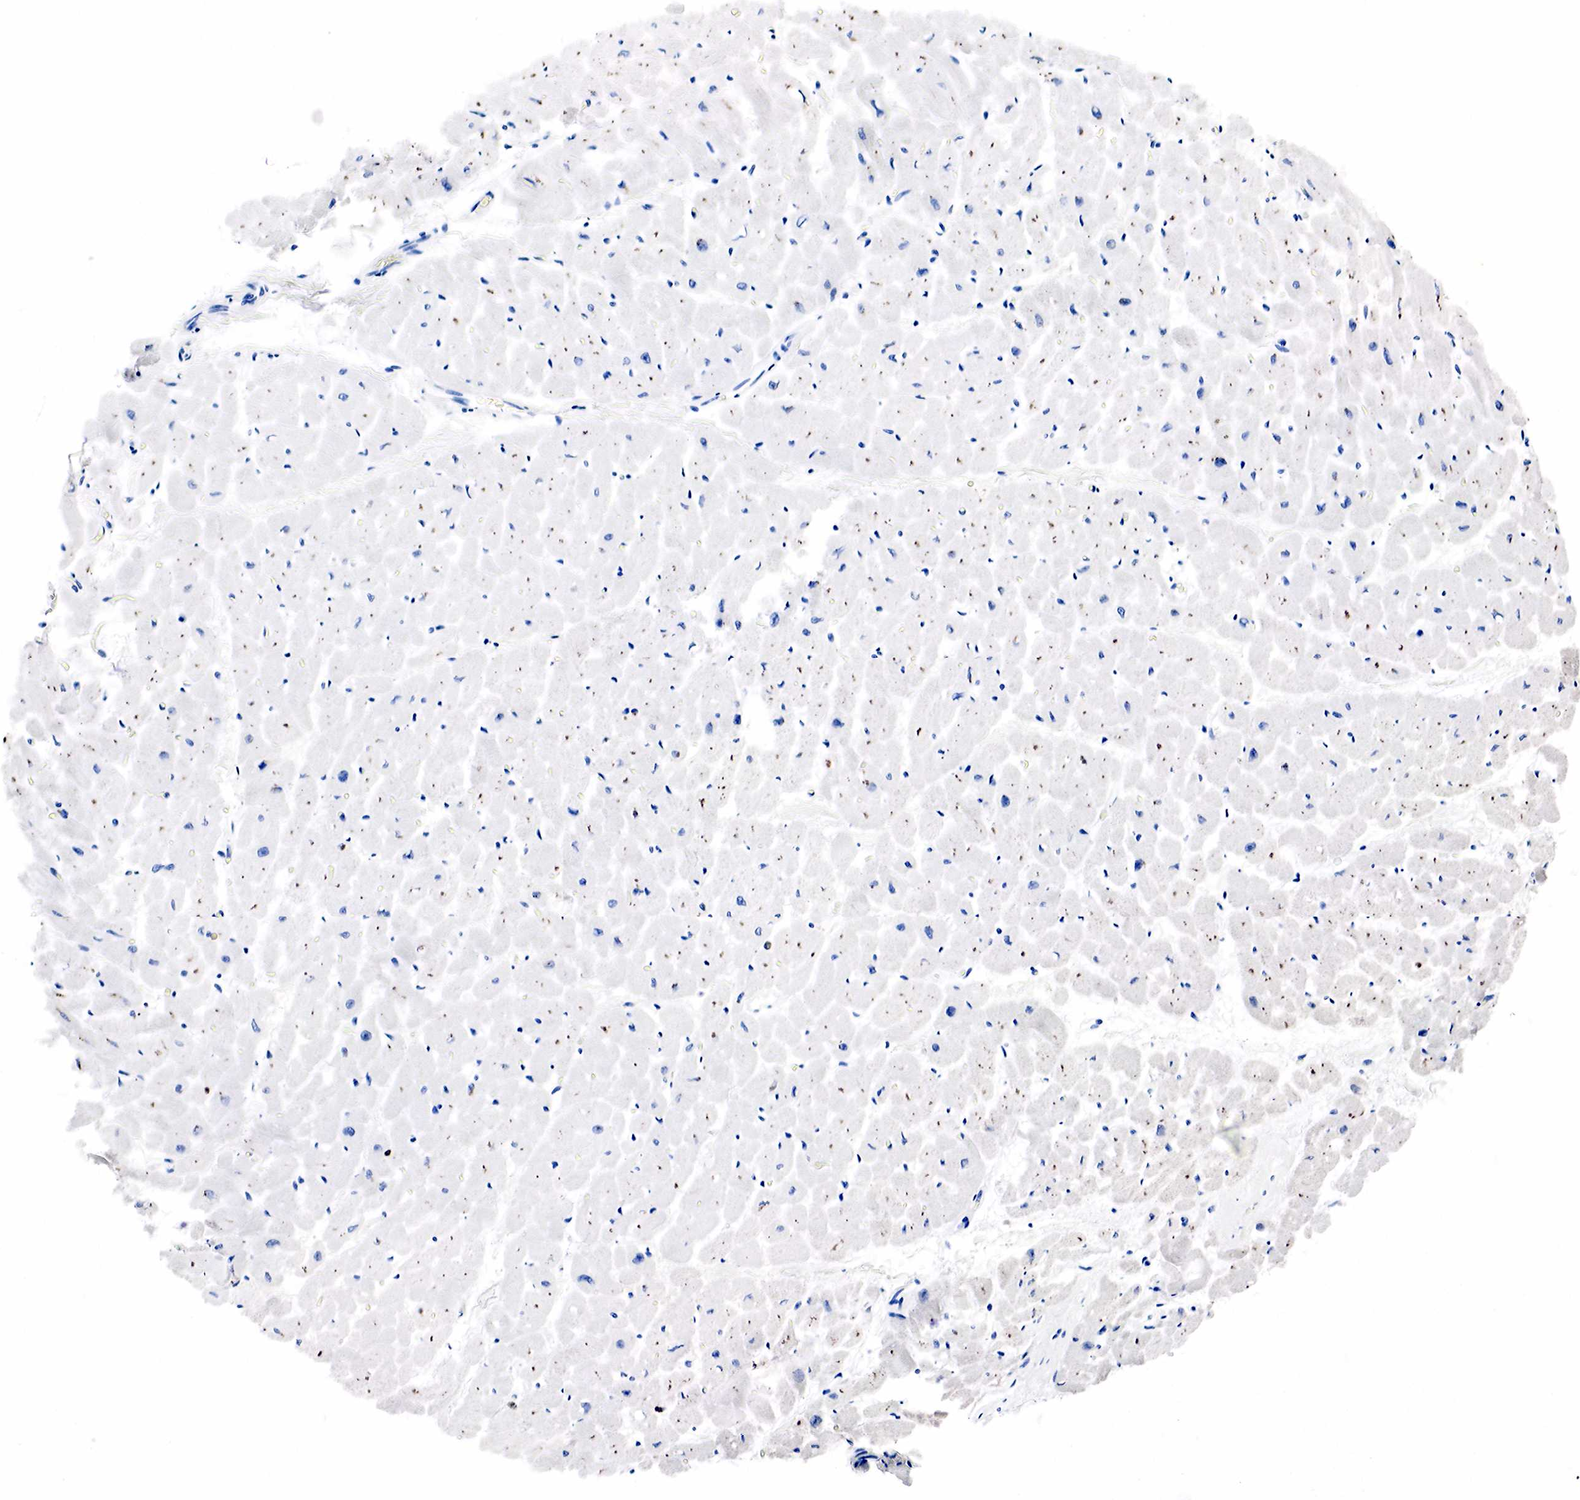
{"staining": {"intensity": "negative", "quantity": "none", "location": "none"}, "tissue": "heart muscle", "cell_type": "Cardiomyocytes", "image_type": "normal", "snomed": [{"axis": "morphology", "description": "Normal tissue, NOS"}, {"axis": "topography", "description": "Heart"}], "caption": "A photomicrograph of heart muscle stained for a protein reveals no brown staining in cardiomyocytes.", "gene": "LYZ", "patient": {"sex": "male", "age": 45}}